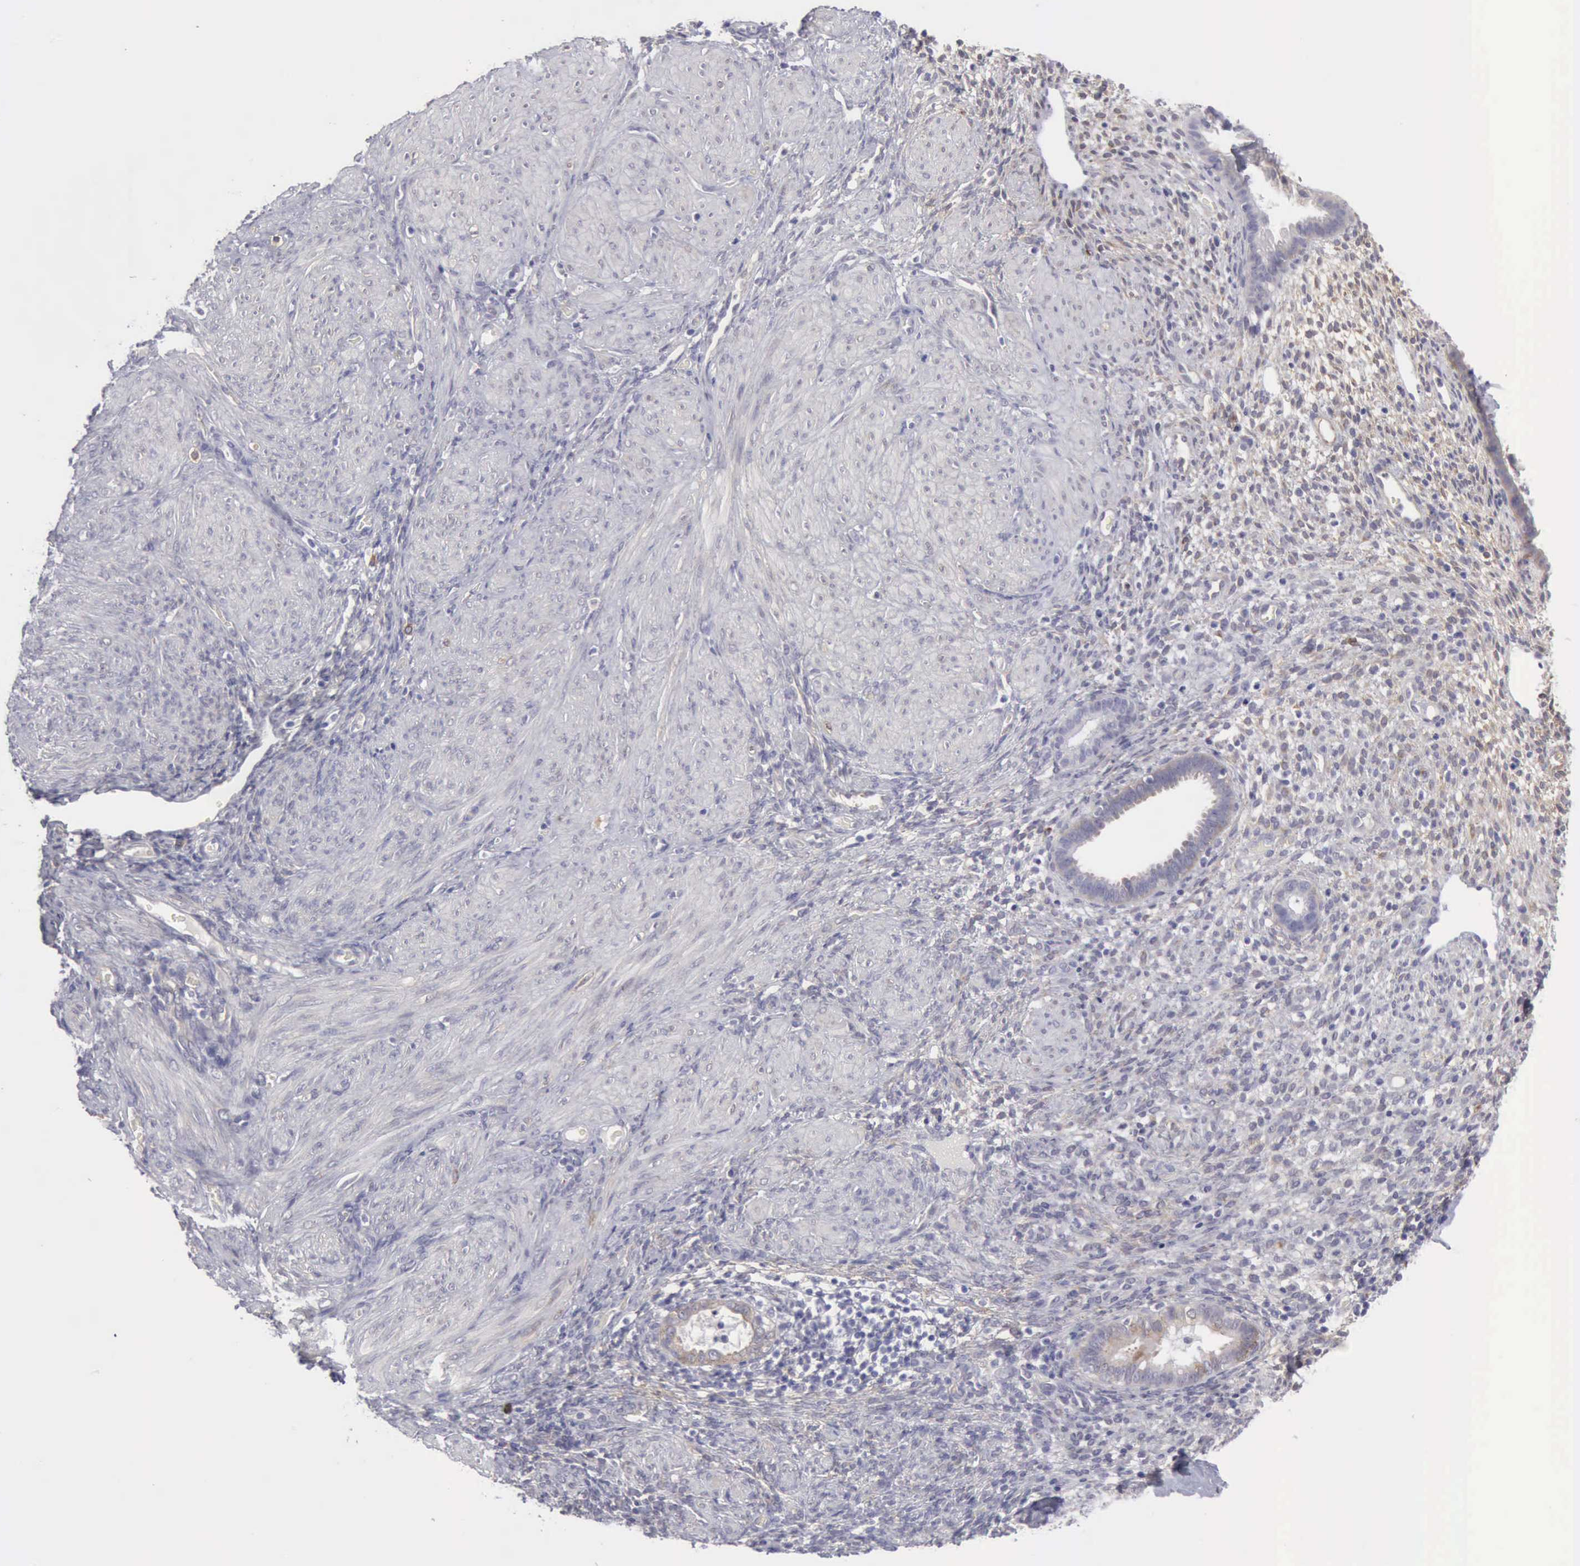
{"staining": {"intensity": "negative", "quantity": "none", "location": "none"}, "tissue": "endometrium", "cell_type": "Cells in endometrial stroma", "image_type": "normal", "snomed": [{"axis": "morphology", "description": "Normal tissue, NOS"}, {"axis": "topography", "description": "Endometrium"}], "caption": "An IHC histopathology image of unremarkable endometrium is shown. There is no staining in cells in endometrial stroma of endometrium. The staining was performed using DAB to visualize the protein expression in brown, while the nuclei were stained in blue with hematoxylin (Magnification: 20x).", "gene": "TFRC", "patient": {"sex": "female", "age": 72}}